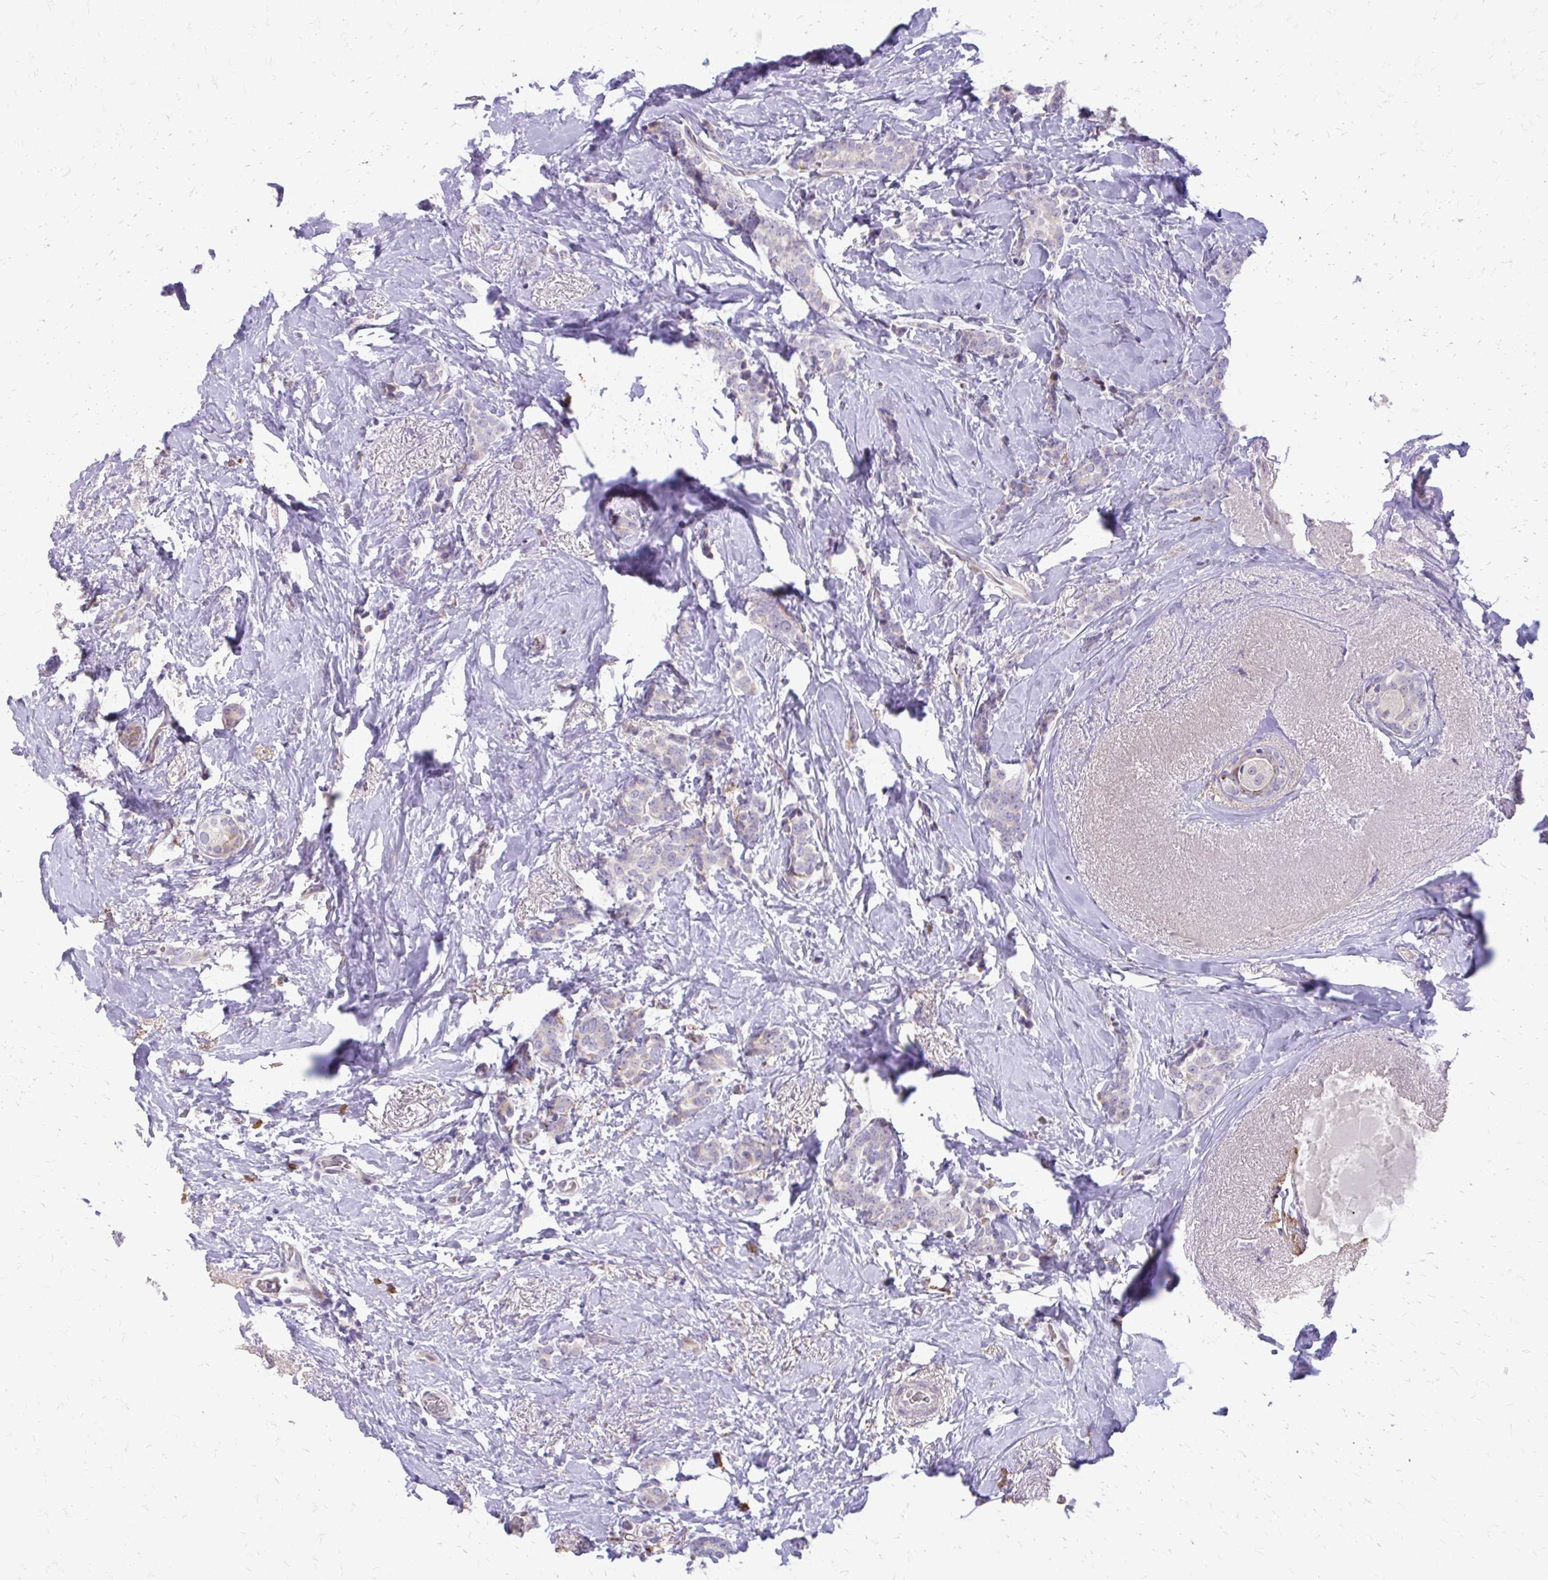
{"staining": {"intensity": "negative", "quantity": "none", "location": "none"}, "tissue": "breast cancer", "cell_type": "Tumor cells", "image_type": "cancer", "snomed": [{"axis": "morphology", "description": "Normal tissue, NOS"}, {"axis": "morphology", "description": "Duct carcinoma"}, {"axis": "topography", "description": "Breast"}], "caption": "Breast cancer was stained to show a protein in brown. There is no significant positivity in tumor cells. (Stains: DAB immunohistochemistry with hematoxylin counter stain, Microscopy: brightfield microscopy at high magnification).", "gene": "FUNDC2", "patient": {"sex": "female", "age": 77}}